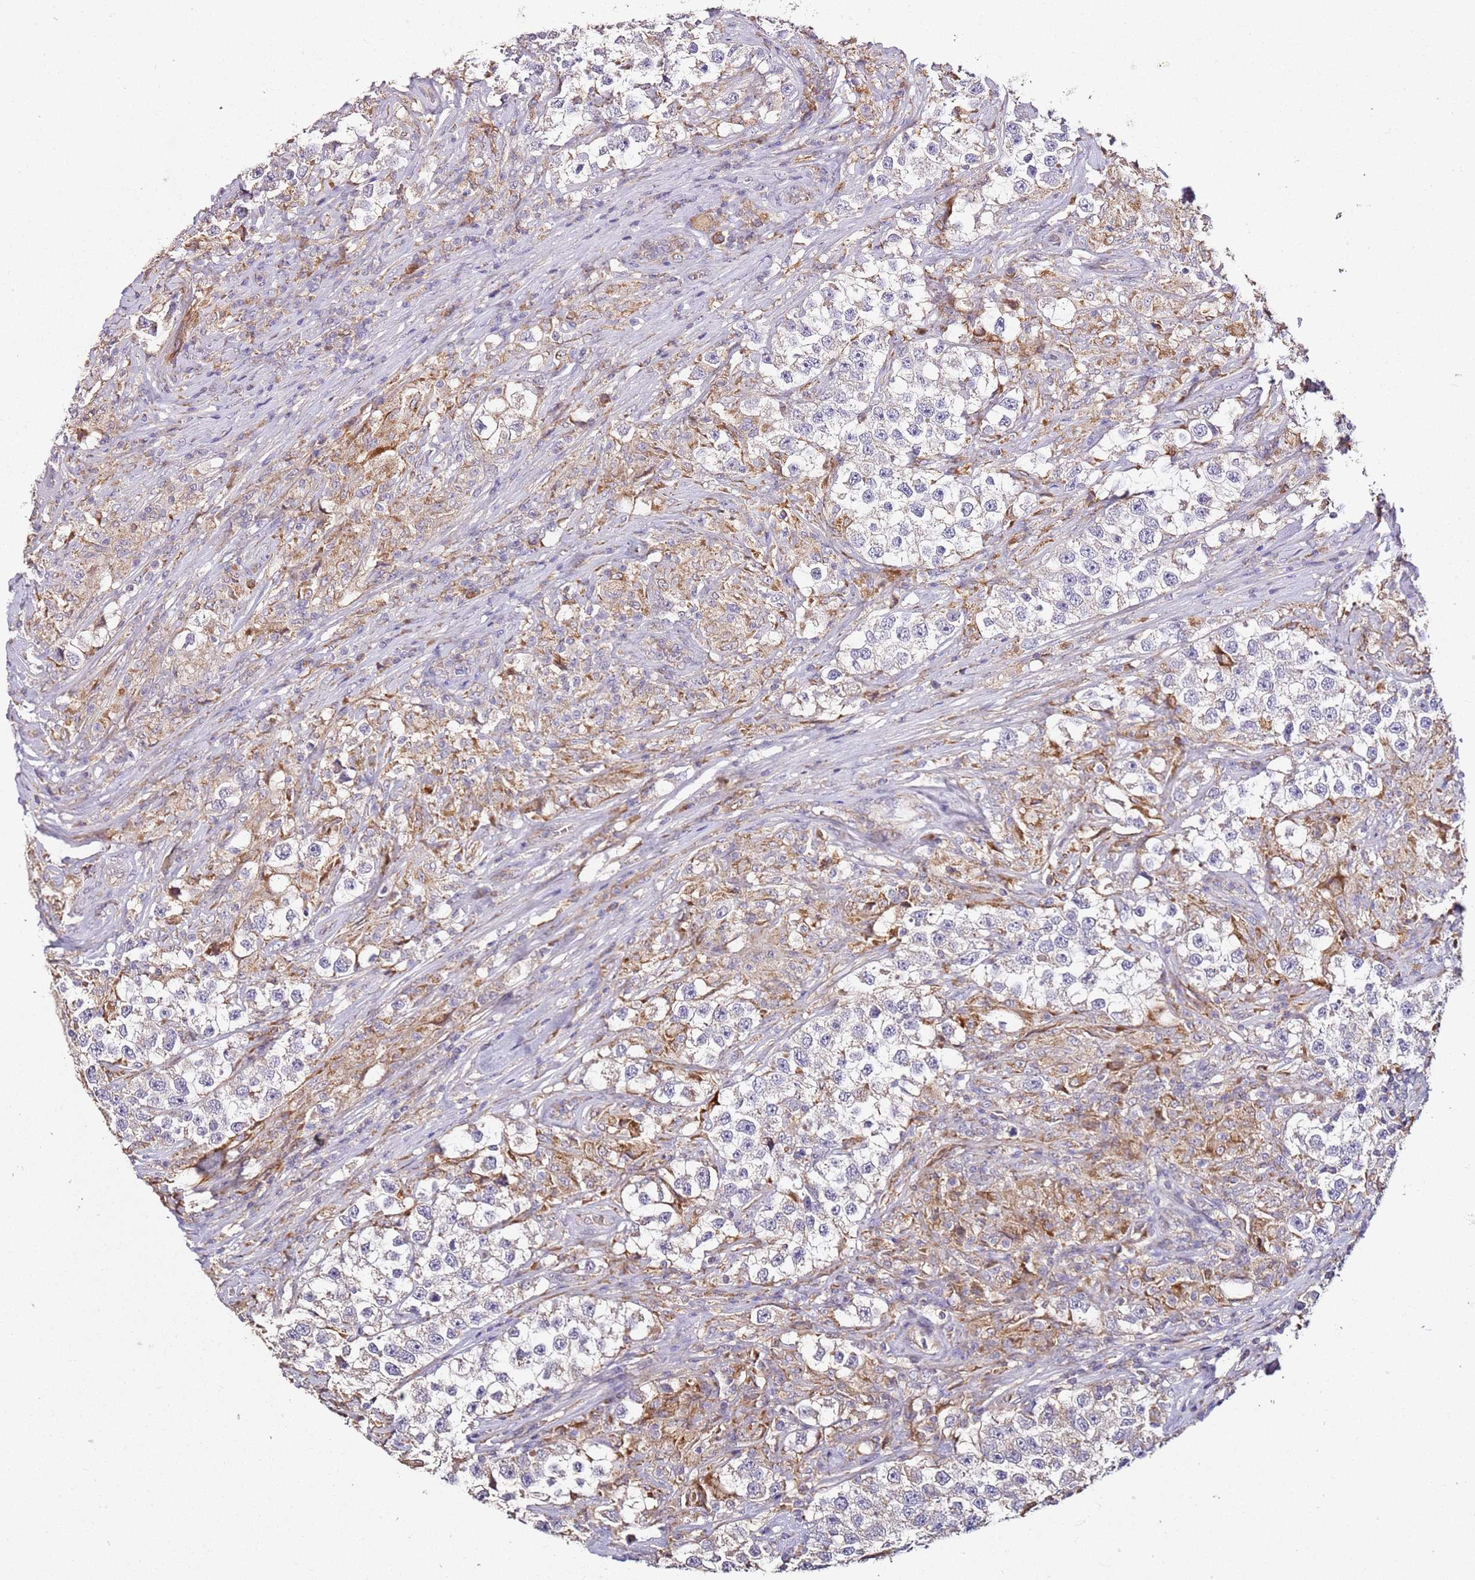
{"staining": {"intensity": "negative", "quantity": "none", "location": "none"}, "tissue": "testis cancer", "cell_type": "Tumor cells", "image_type": "cancer", "snomed": [{"axis": "morphology", "description": "Seminoma, NOS"}, {"axis": "topography", "description": "Testis"}], "caption": "Immunohistochemistry (IHC) image of neoplastic tissue: human testis seminoma stained with DAB shows no significant protein staining in tumor cells. The staining is performed using DAB brown chromogen with nuclei counter-stained in using hematoxylin.", "gene": "OR2B11", "patient": {"sex": "male", "age": 46}}